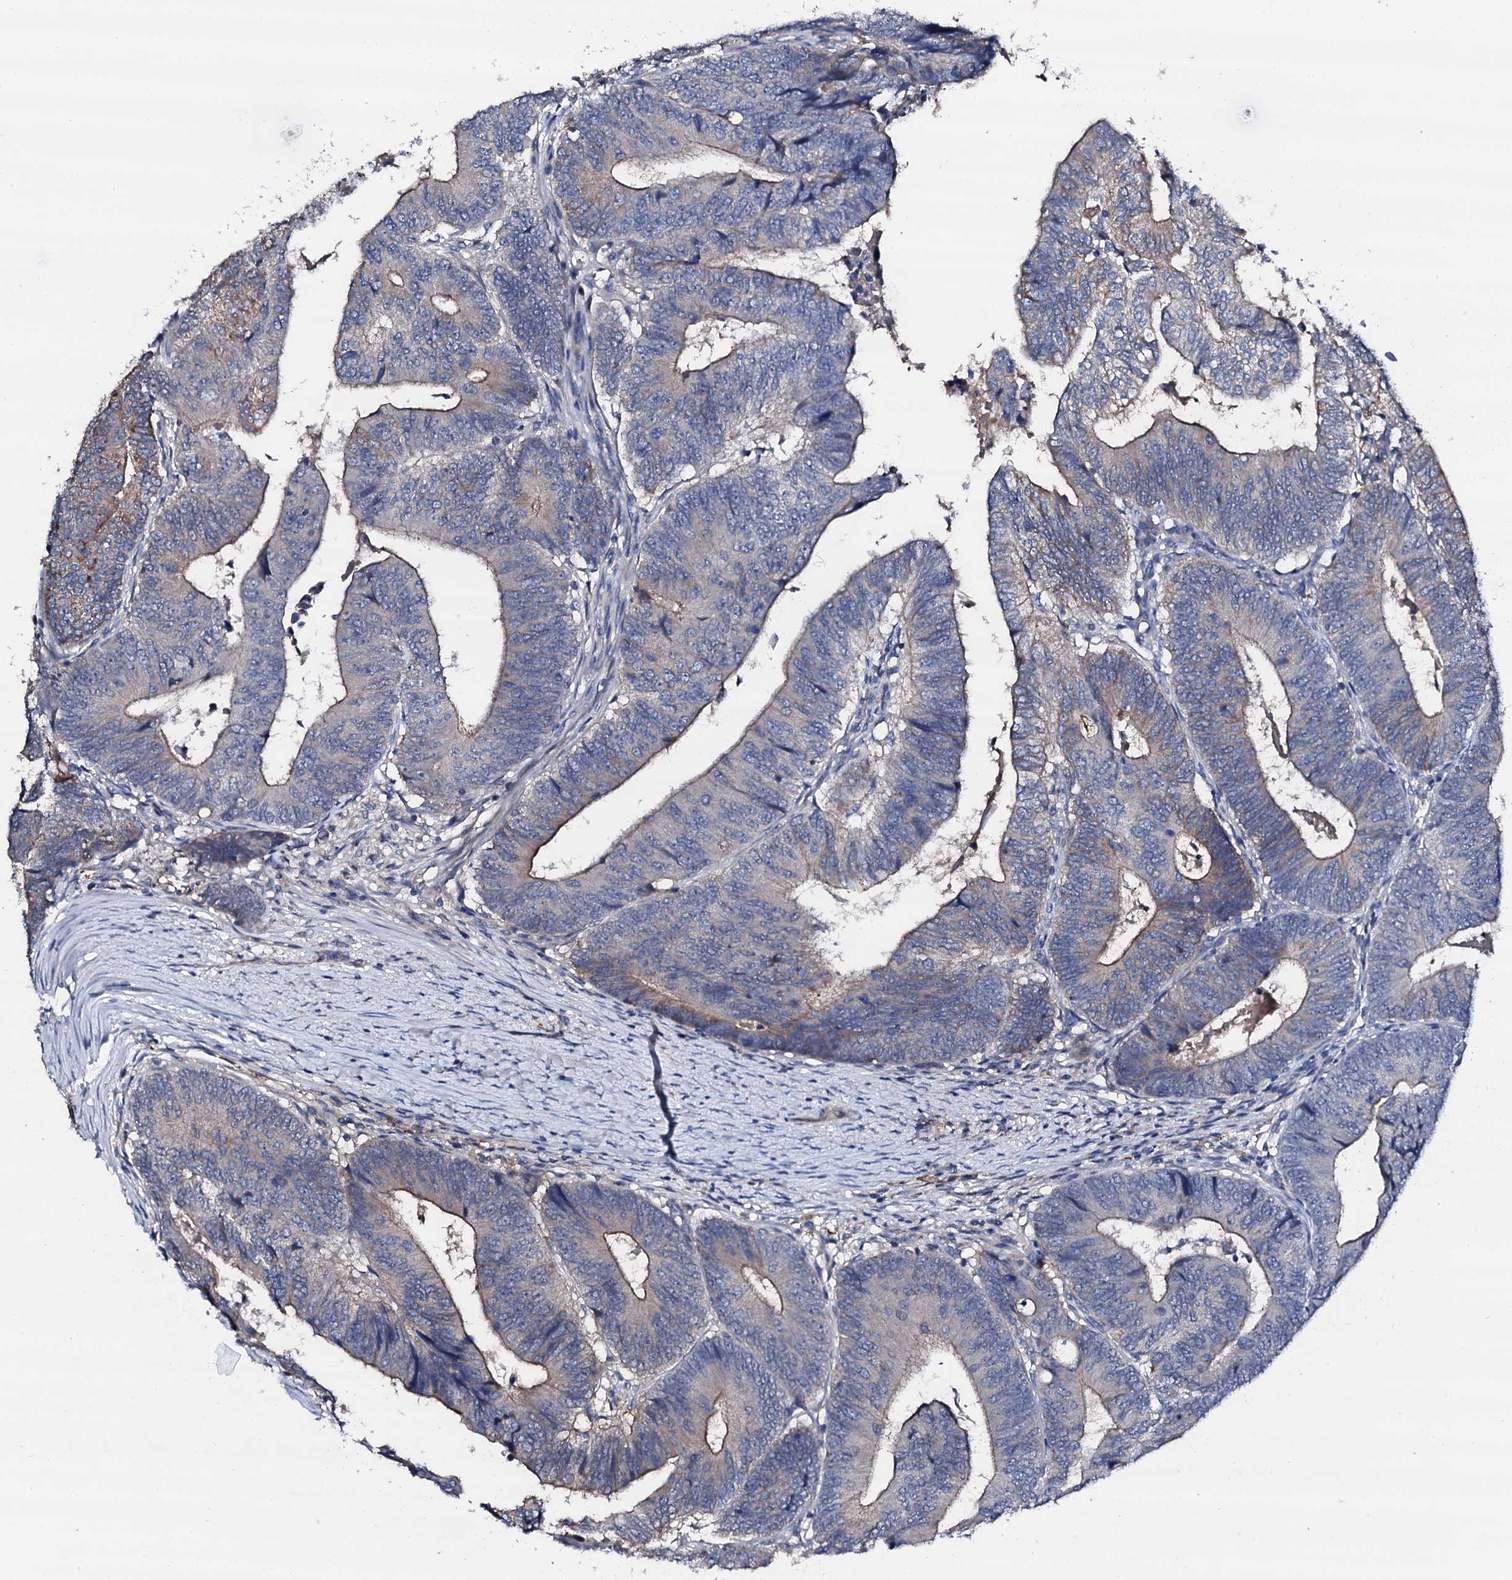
{"staining": {"intensity": "weak", "quantity": "25%-75%", "location": "cytoplasmic/membranous"}, "tissue": "colorectal cancer", "cell_type": "Tumor cells", "image_type": "cancer", "snomed": [{"axis": "morphology", "description": "Adenocarcinoma, NOS"}, {"axis": "topography", "description": "Colon"}], "caption": "Tumor cells show low levels of weak cytoplasmic/membranous expression in about 25%-75% of cells in human colorectal adenocarcinoma. The staining was performed using DAB (3,3'-diaminobenzidine) to visualize the protein expression in brown, while the nuclei were stained in blue with hematoxylin (Magnification: 20x).", "gene": "TRAFD1", "patient": {"sex": "female", "age": 67}}